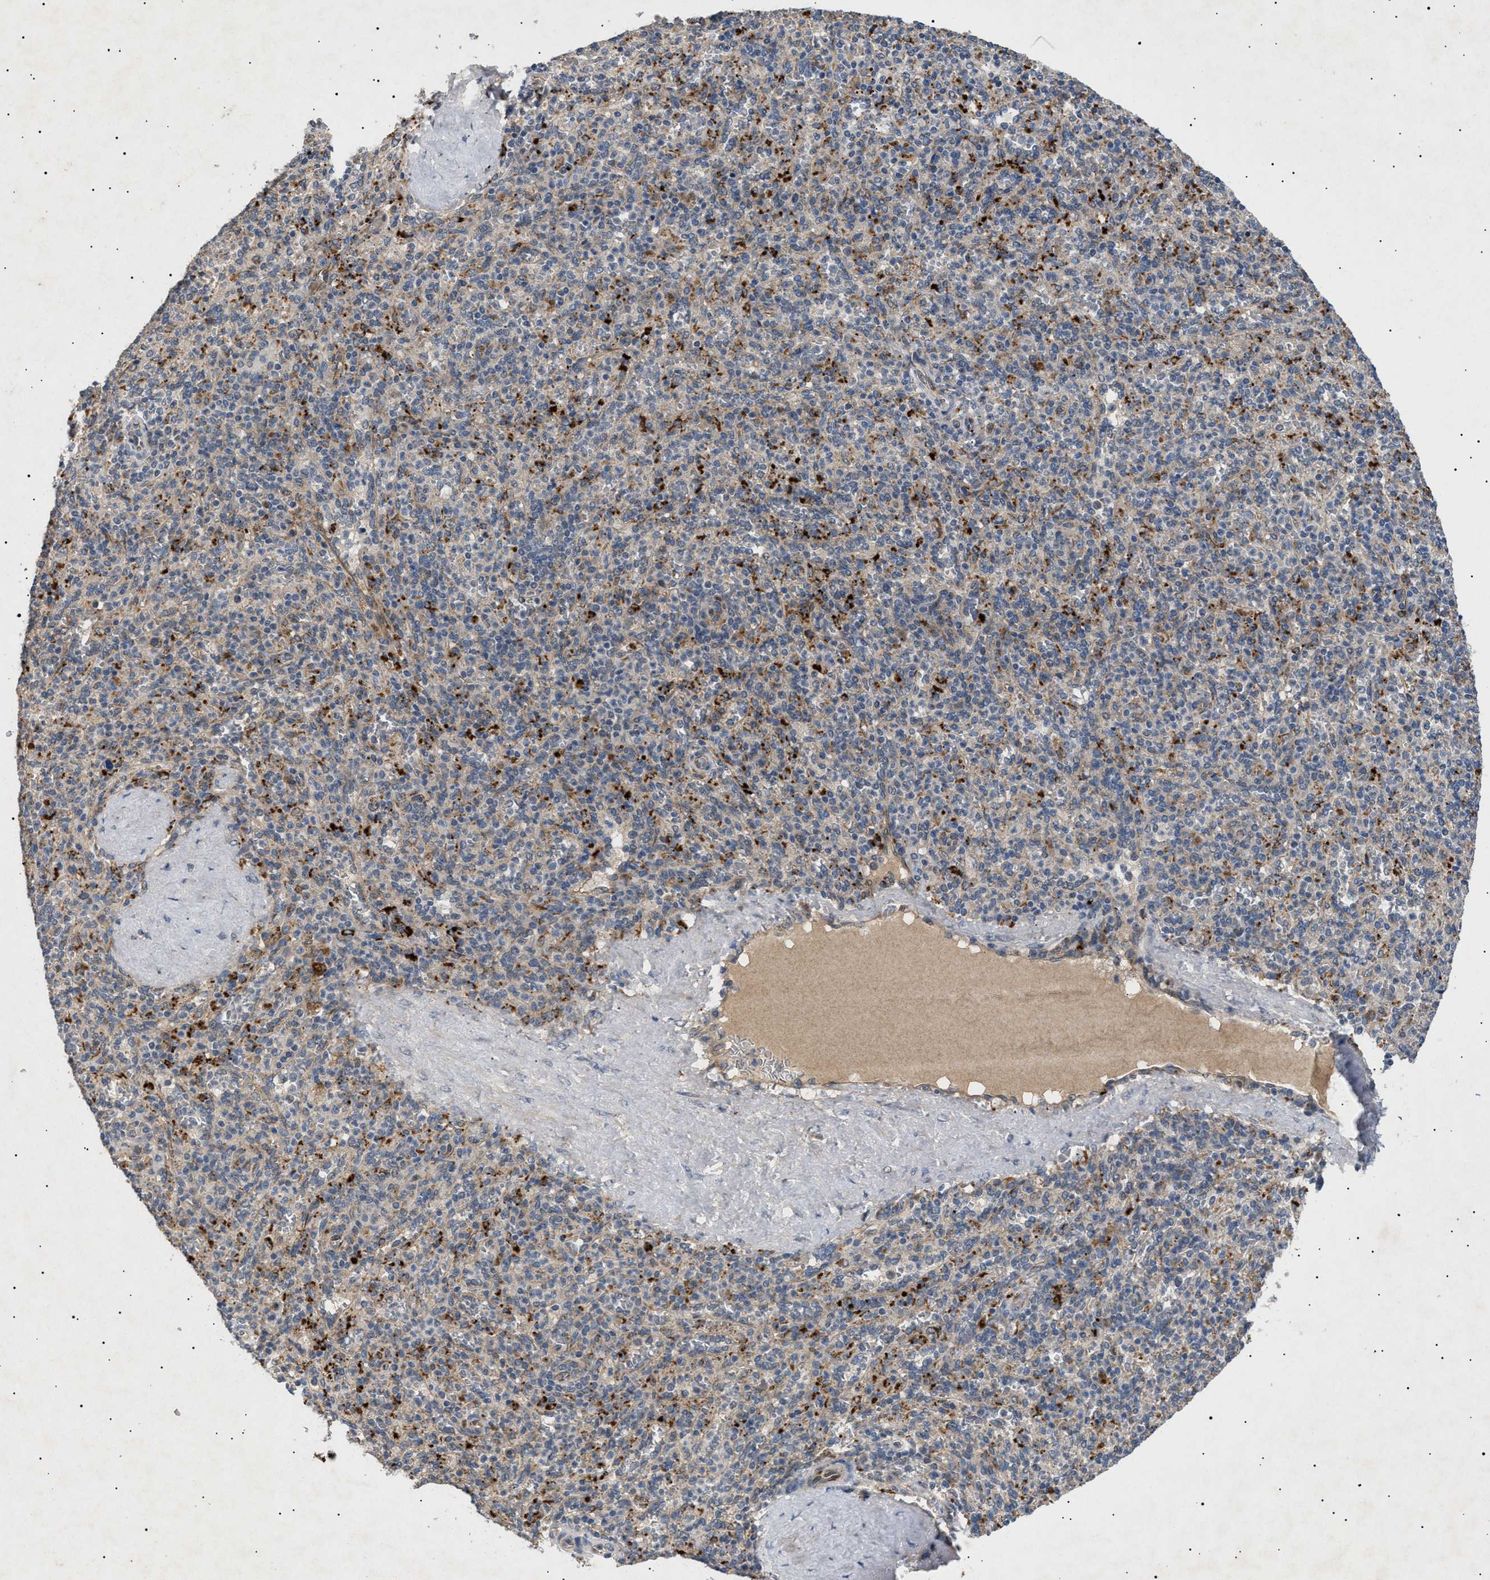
{"staining": {"intensity": "strong", "quantity": "<25%", "location": "cytoplasmic/membranous"}, "tissue": "spleen", "cell_type": "Cells in red pulp", "image_type": "normal", "snomed": [{"axis": "morphology", "description": "Normal tissue, NOS"}, {"axis": "topography", "description": "Spleen"}], "caption": "Immunohistochemistry (DAB) staining of normal spleen displays strong cytoplasmic/membranous protein staining in approximately <25% of cells in red pulp.", "gene": "SIRT5", "patient": {"sex": "male", "age": 36}}